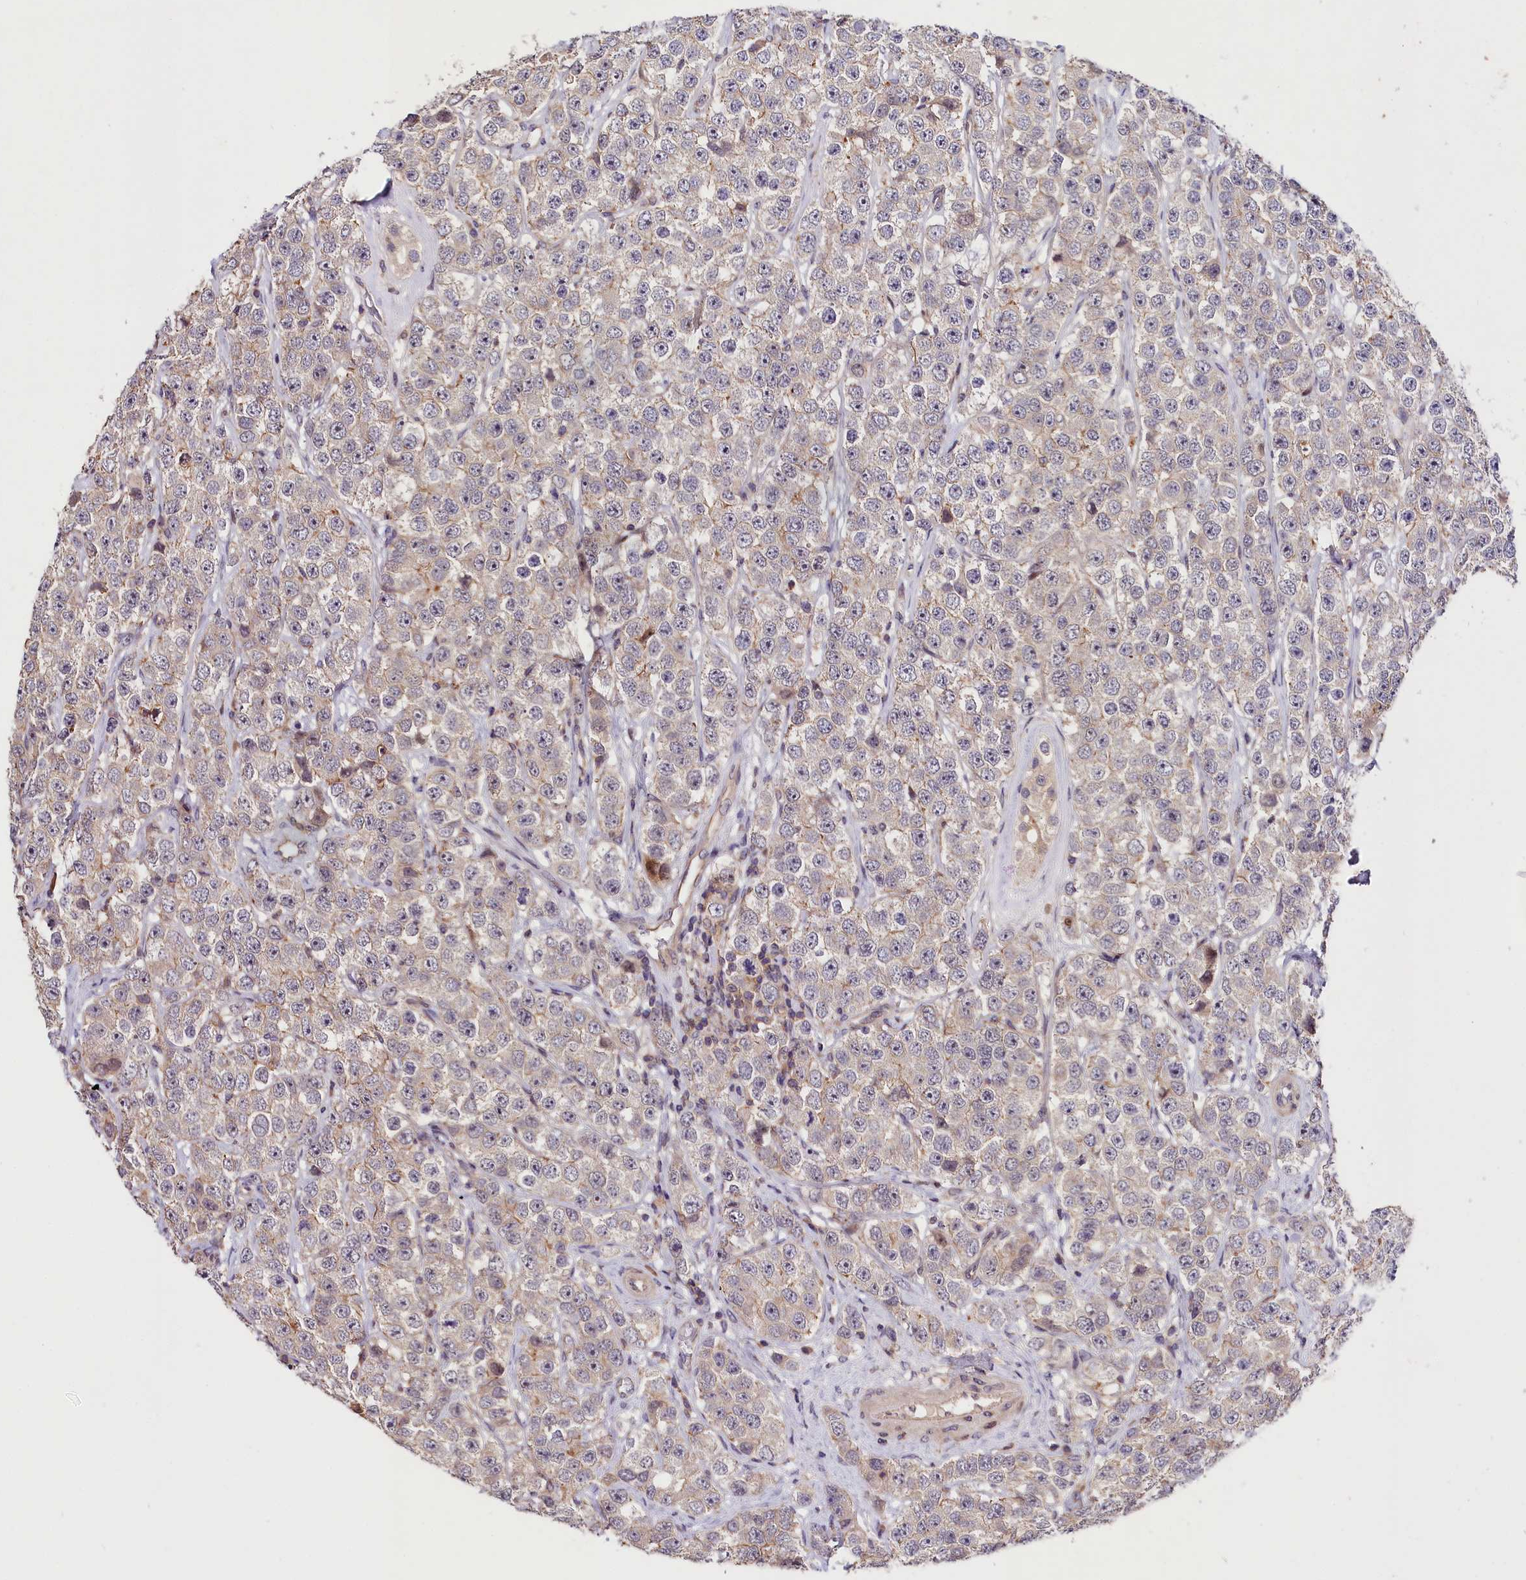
{"staining": {"intensity": "negative", "quantity": "none", "location": "none"}, "tissue": "testis cancer", "cell_type": "Tumor cells", "image_type": "cancer", "snomed": [{"axis": "morphology", "description": "Seminoma, NOS"}, {"axis": "topography", "description": "Testis"}], "caption": "An image of human testis cancer is negative for staining in tumor cells.", "gene": "CACNA1H", "patient": {"sex": "male", "age": 28}}